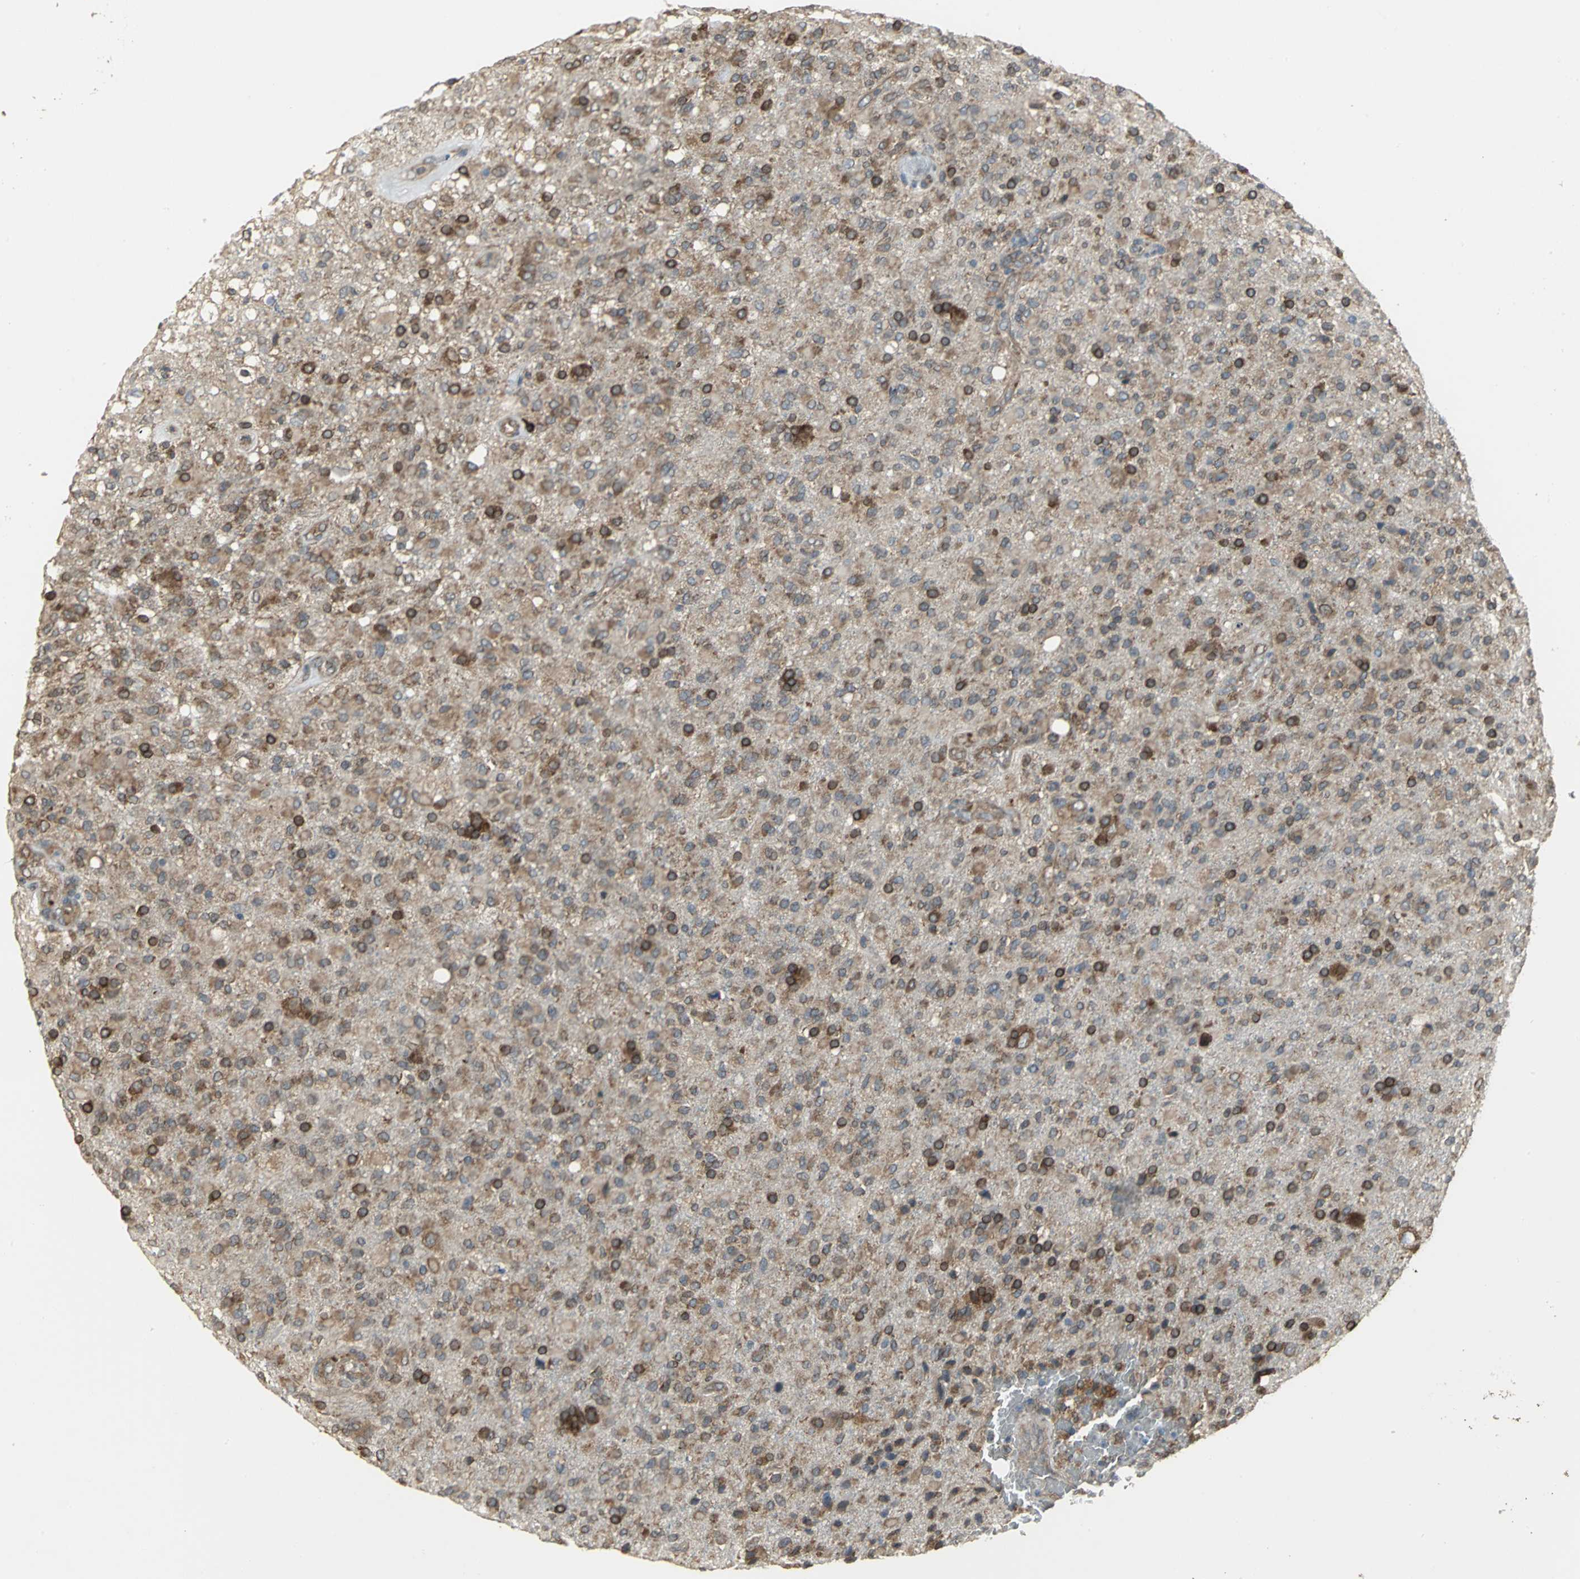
{"staining": {"intensity": "moderate", "quantity": ">75%", "location": "cytoplasmic/membranous"}, "tissue": "glioma", "cell_type": "Tumor cells", "image_type": "cancer", "snomed": [{"axis": "morphology", "description": "Glioma, malignant, High grade"}, {"axis": "topography", "description": "Brain"}], "caption": "Approximately >75% of tumor cells in human glioma demonstrate moderate cytoplasmic/membranous protein positivity as visualized by brown immunohistochemical staining.", "gene": "SYVN1", "patient": {"sex": "male", "age": 71}}